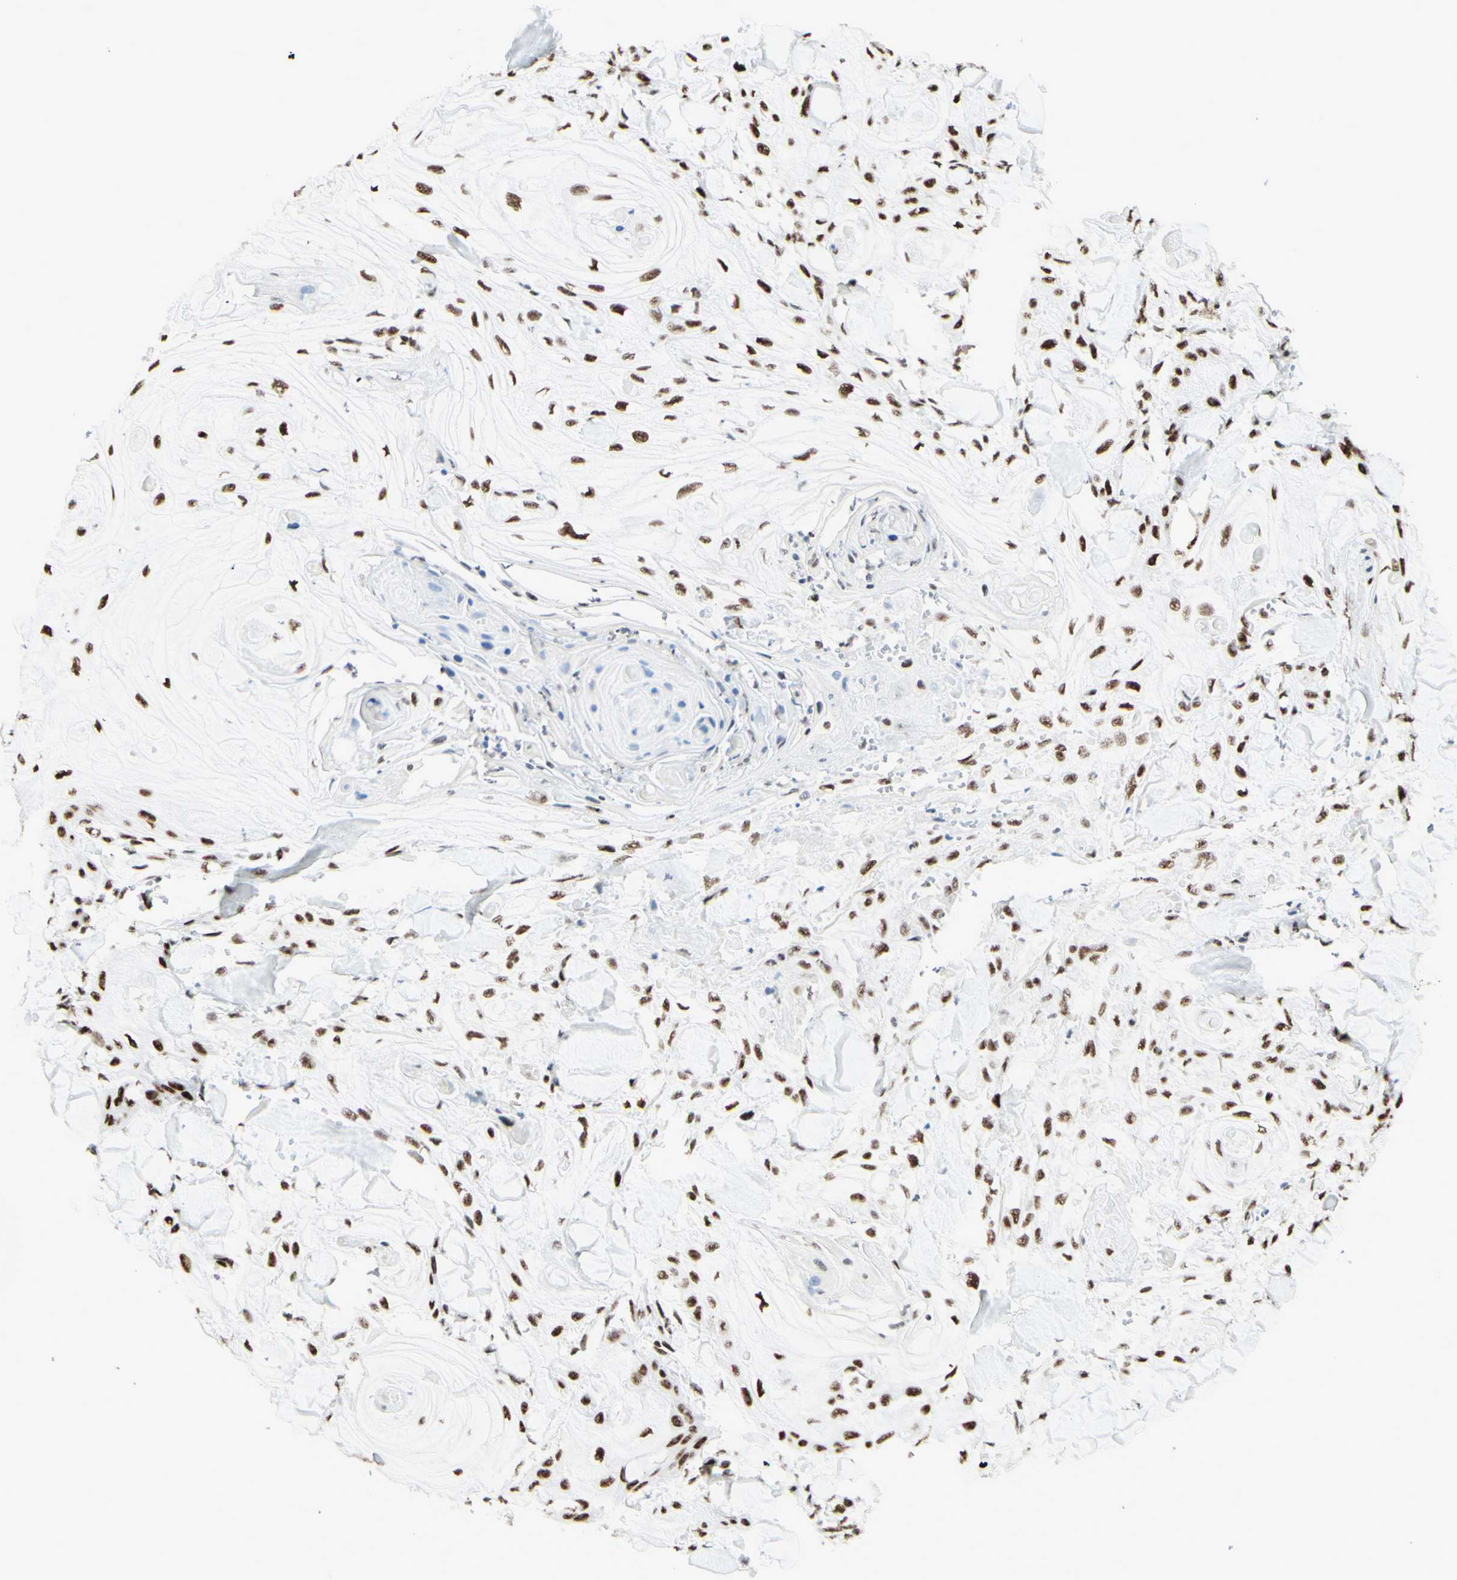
{"staining": {"intensity": "strong", "quantity": "25%-75%", "location": "nuclear"}, "tissue": "skin cancer", "cell_type": "Tumor cells", "image_type": "cancer", "snomed": [{"axis": "morphology", "description": "Squamous cell carcinoma, NOS"}, {"axis": "topography", "description": "Skin"}], "caption": "Immunohistochemical staining of skin cancer demonstrates high levels of strong nuclear positivity in approximately 25%-75% of tumor cells. (Stains: DAB in brown, nuclei in blue, Microscopy: brightfield microscopy at high magnification).", "gene": "WTAP", "patient": {"sex": "male", "age": 74}}